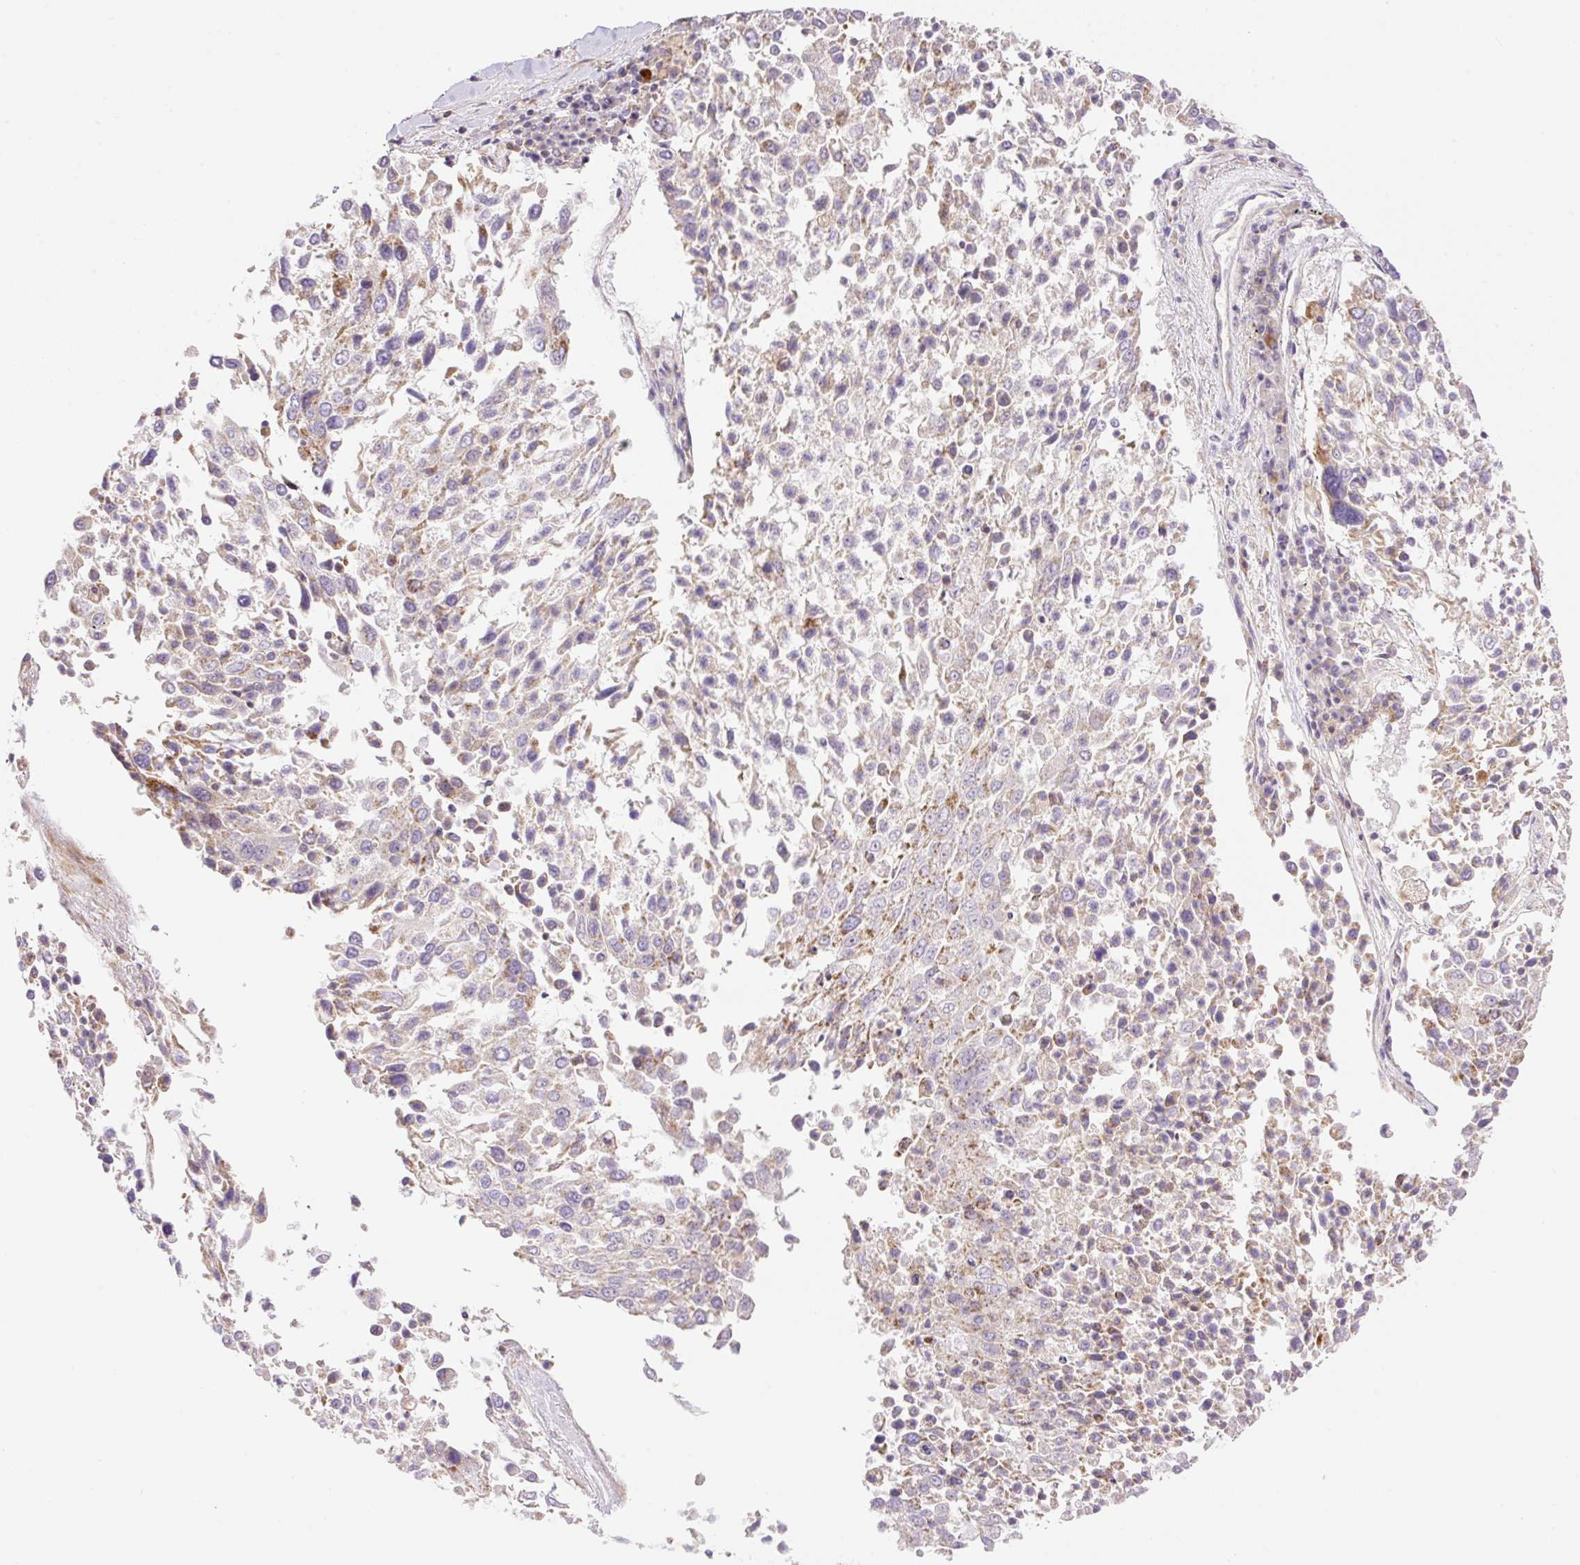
{"staining": {"intensity": "weak", "quantity": "<25%", "location": "cytoplasmic/membranous"}, "tissue": "lung cancer", "cell_type": "Tumor cells", "image_type": "cancer", "snomed": [{"axis": "morphology", "description": "Squamous cell carcinoma, NOS"}, {"axis": "topography", "description": "Lung"}], "caption": "This is an IHC image of human lung cancer (squamous cell carcinoma). There is no positivity in tumor cells.", "gene": "VPS25", "patient": {"sex": "male", "age": 65}}